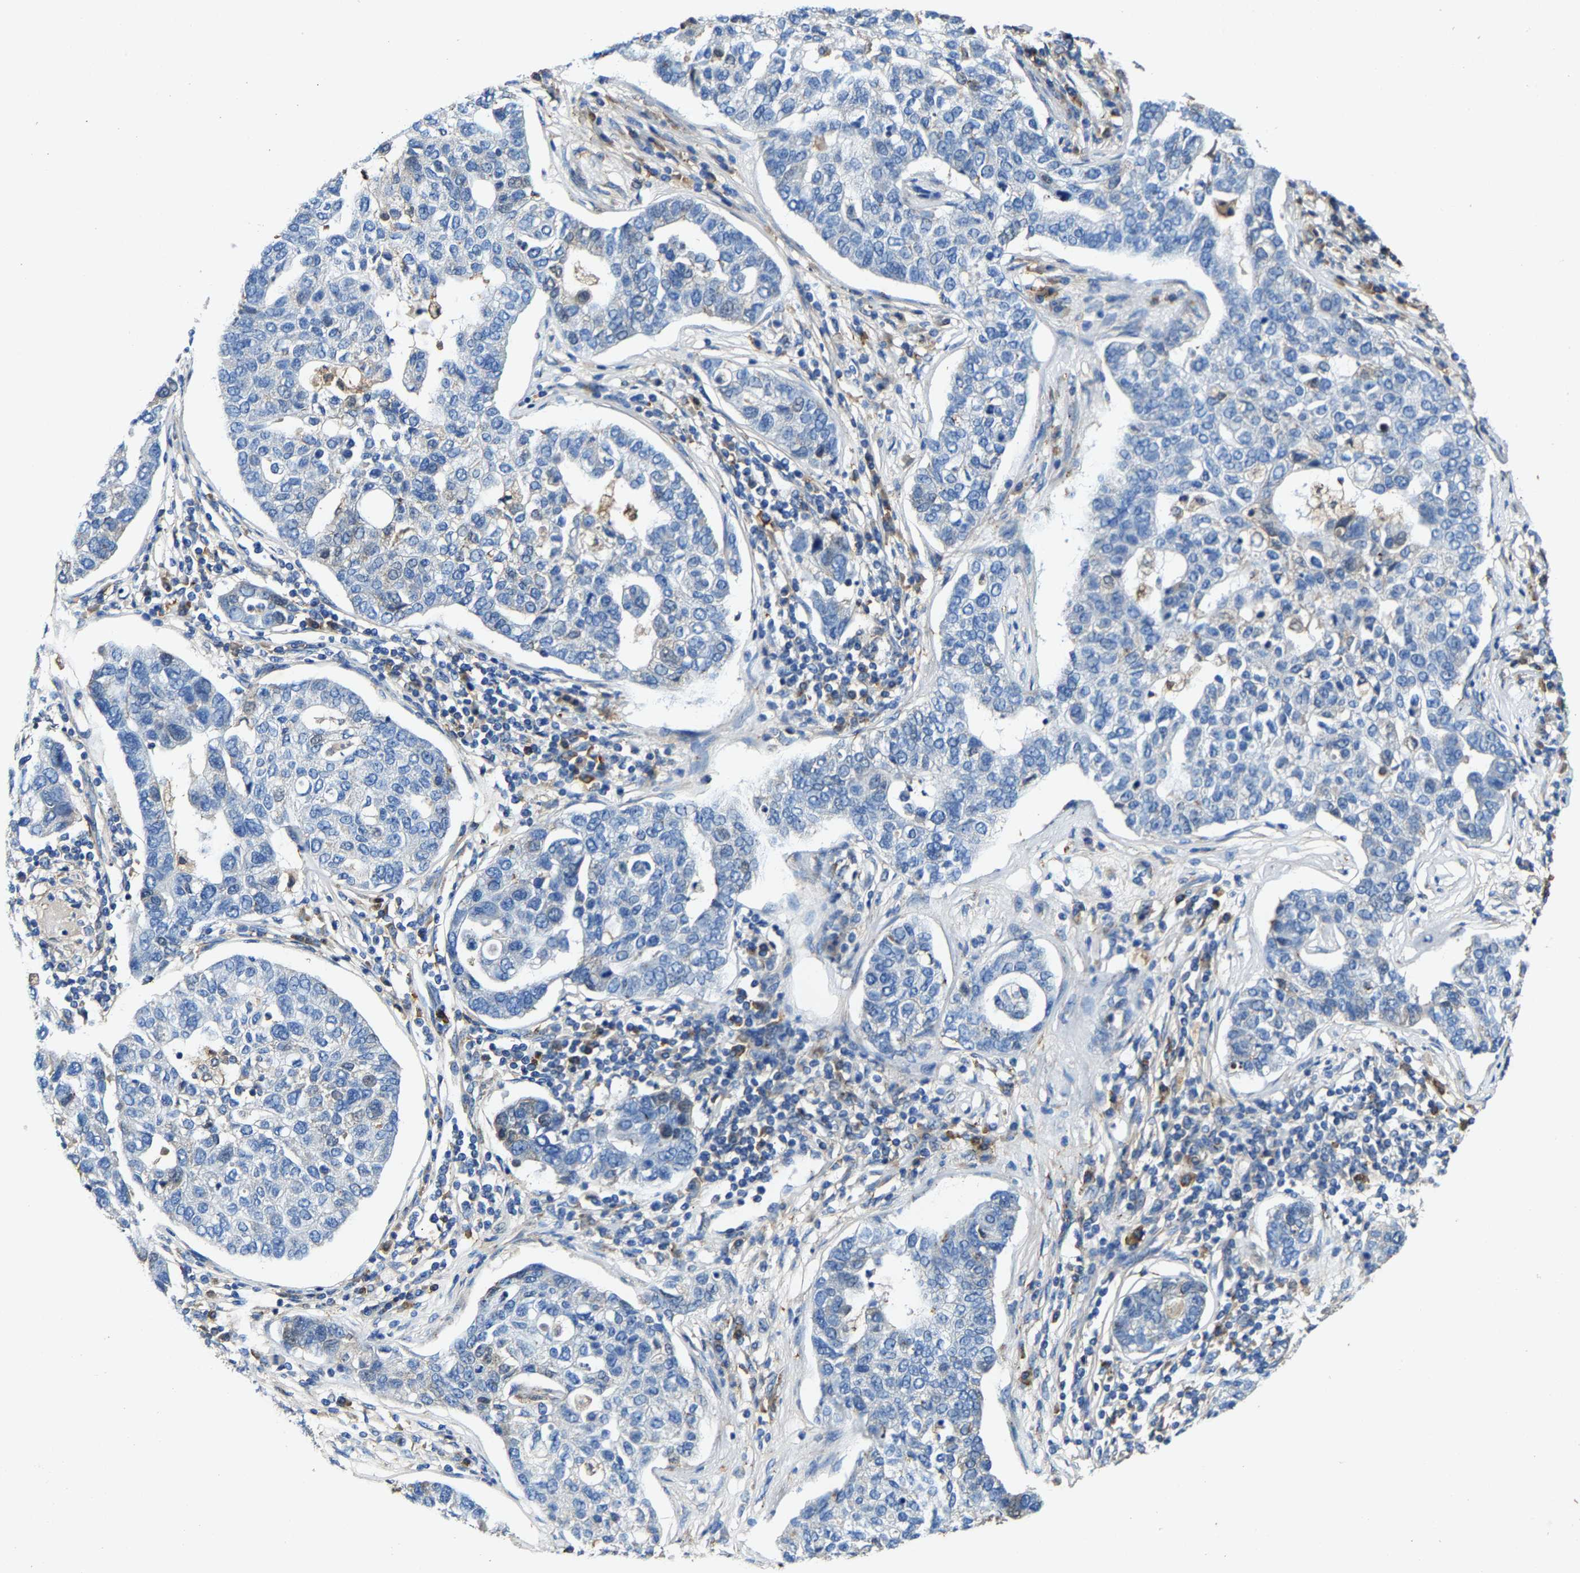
{"staining": {"intensity": "negative", "quantity": "none", "location": "none"}, "tissue": "pancreatic cancer", "cell_type": "Tumor cells", "image_type": "cancer", "snomed": [{"axis": "morphology", "description": "Adenocarcinoma, NOS"}, {"axis": "topography", "description": "Pancreas"}], "caption": "Protein analysis of adenocarcinoma (pancreatic) demonstrates no significant expression in tumor cells.", "gene": "SLC25A25", "patient": {"sex": "female", "age": 61}}